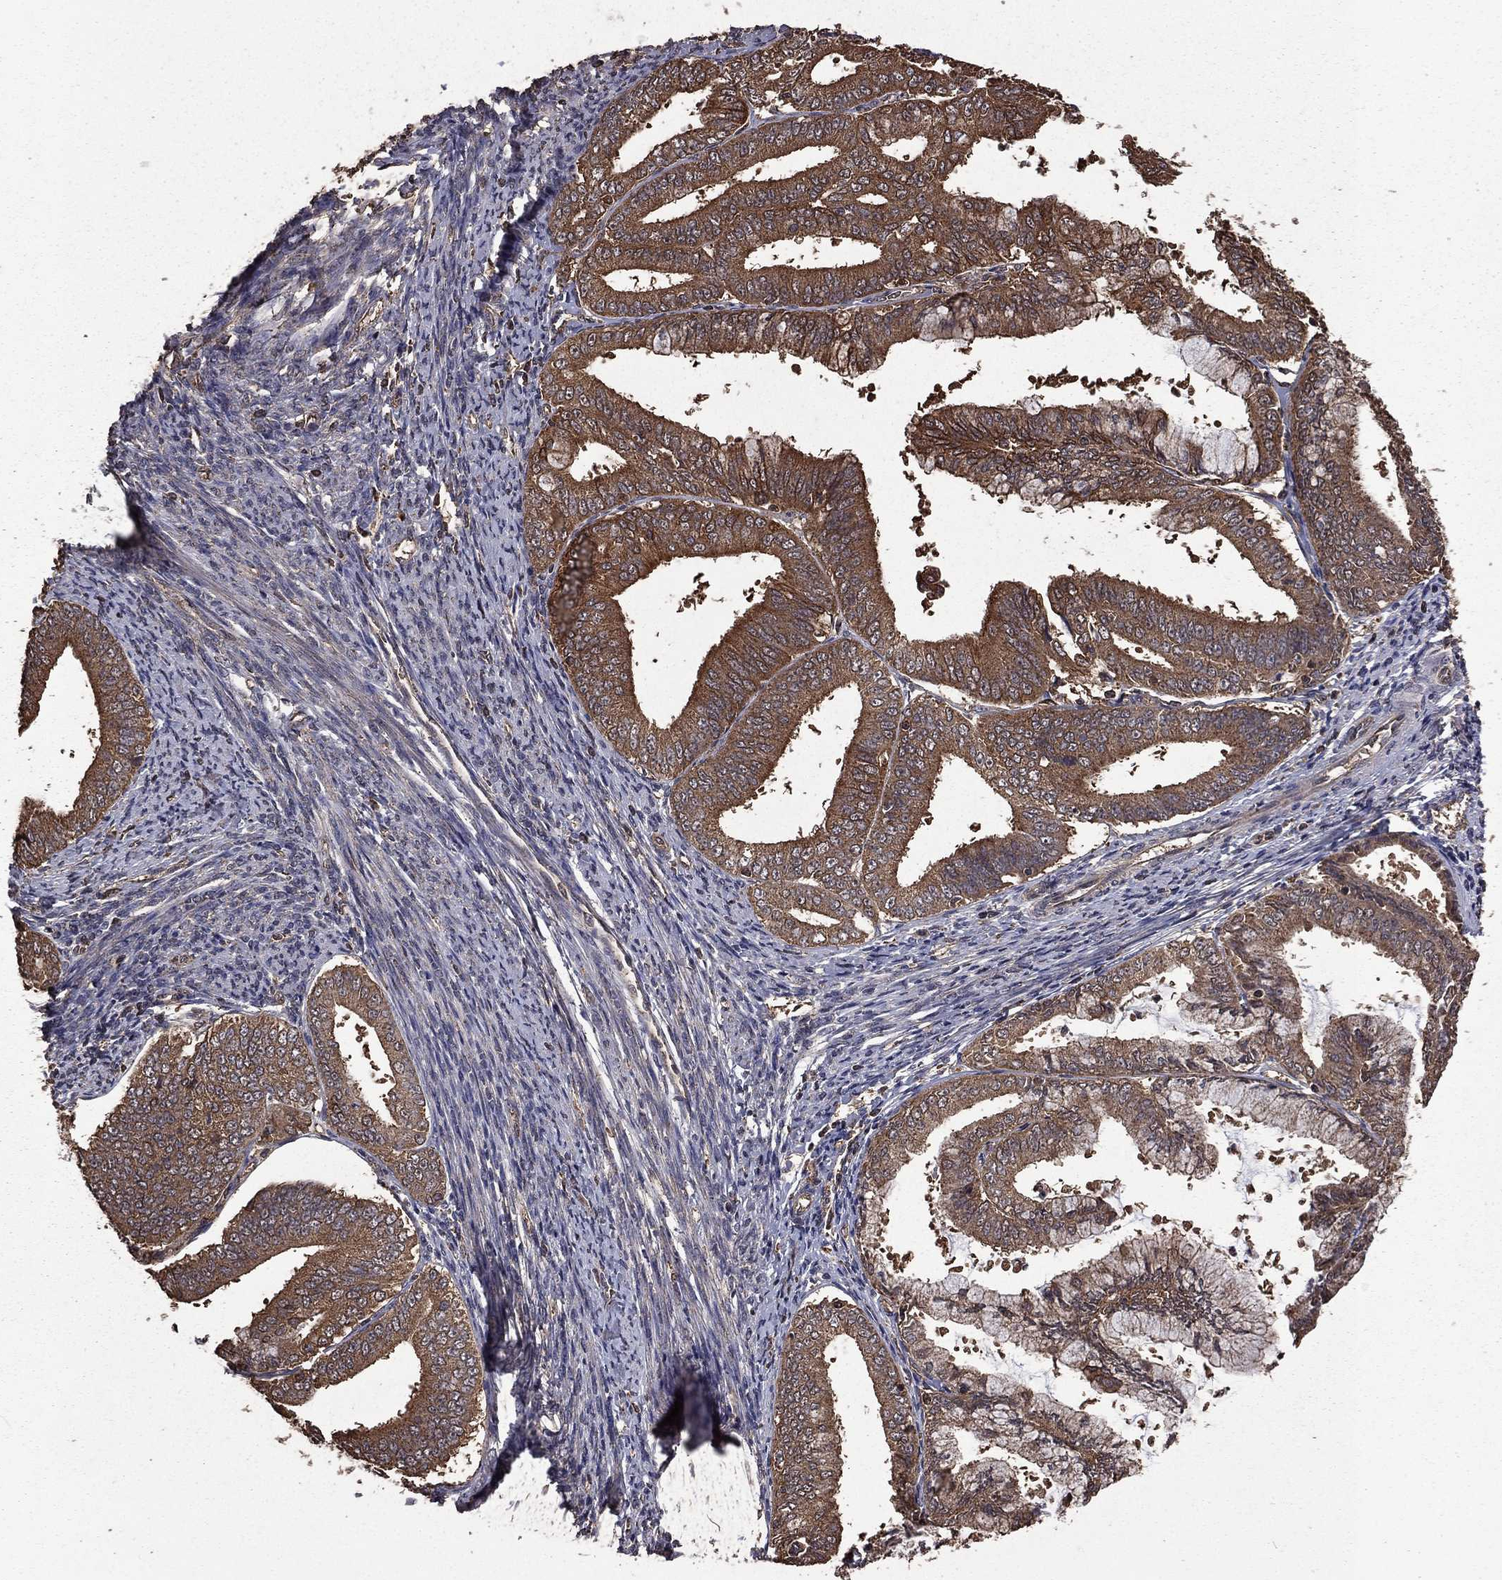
{"staining": {"intensity": "weak", "quantity": ">75%", "location": "cytoplasmic/membranous"}, "tissue": "endometrial cancer", "cell_type": "Tumor cells", "image_type": "cancer", "snomed": [{"axis": "morphology", "description": "Adenocarcinoma, NOS"}, {"axis": "topography", "description": "Endometrium"}], "caption": "Protein positivity by immunohistochemistry reveals weak cytoplasmic/membranous positivity in about >75% of tumor cells in adenocarcinoma (endometrial).", "gene": "BIRC6", "patient": {"sex": "female", "age": 63}}